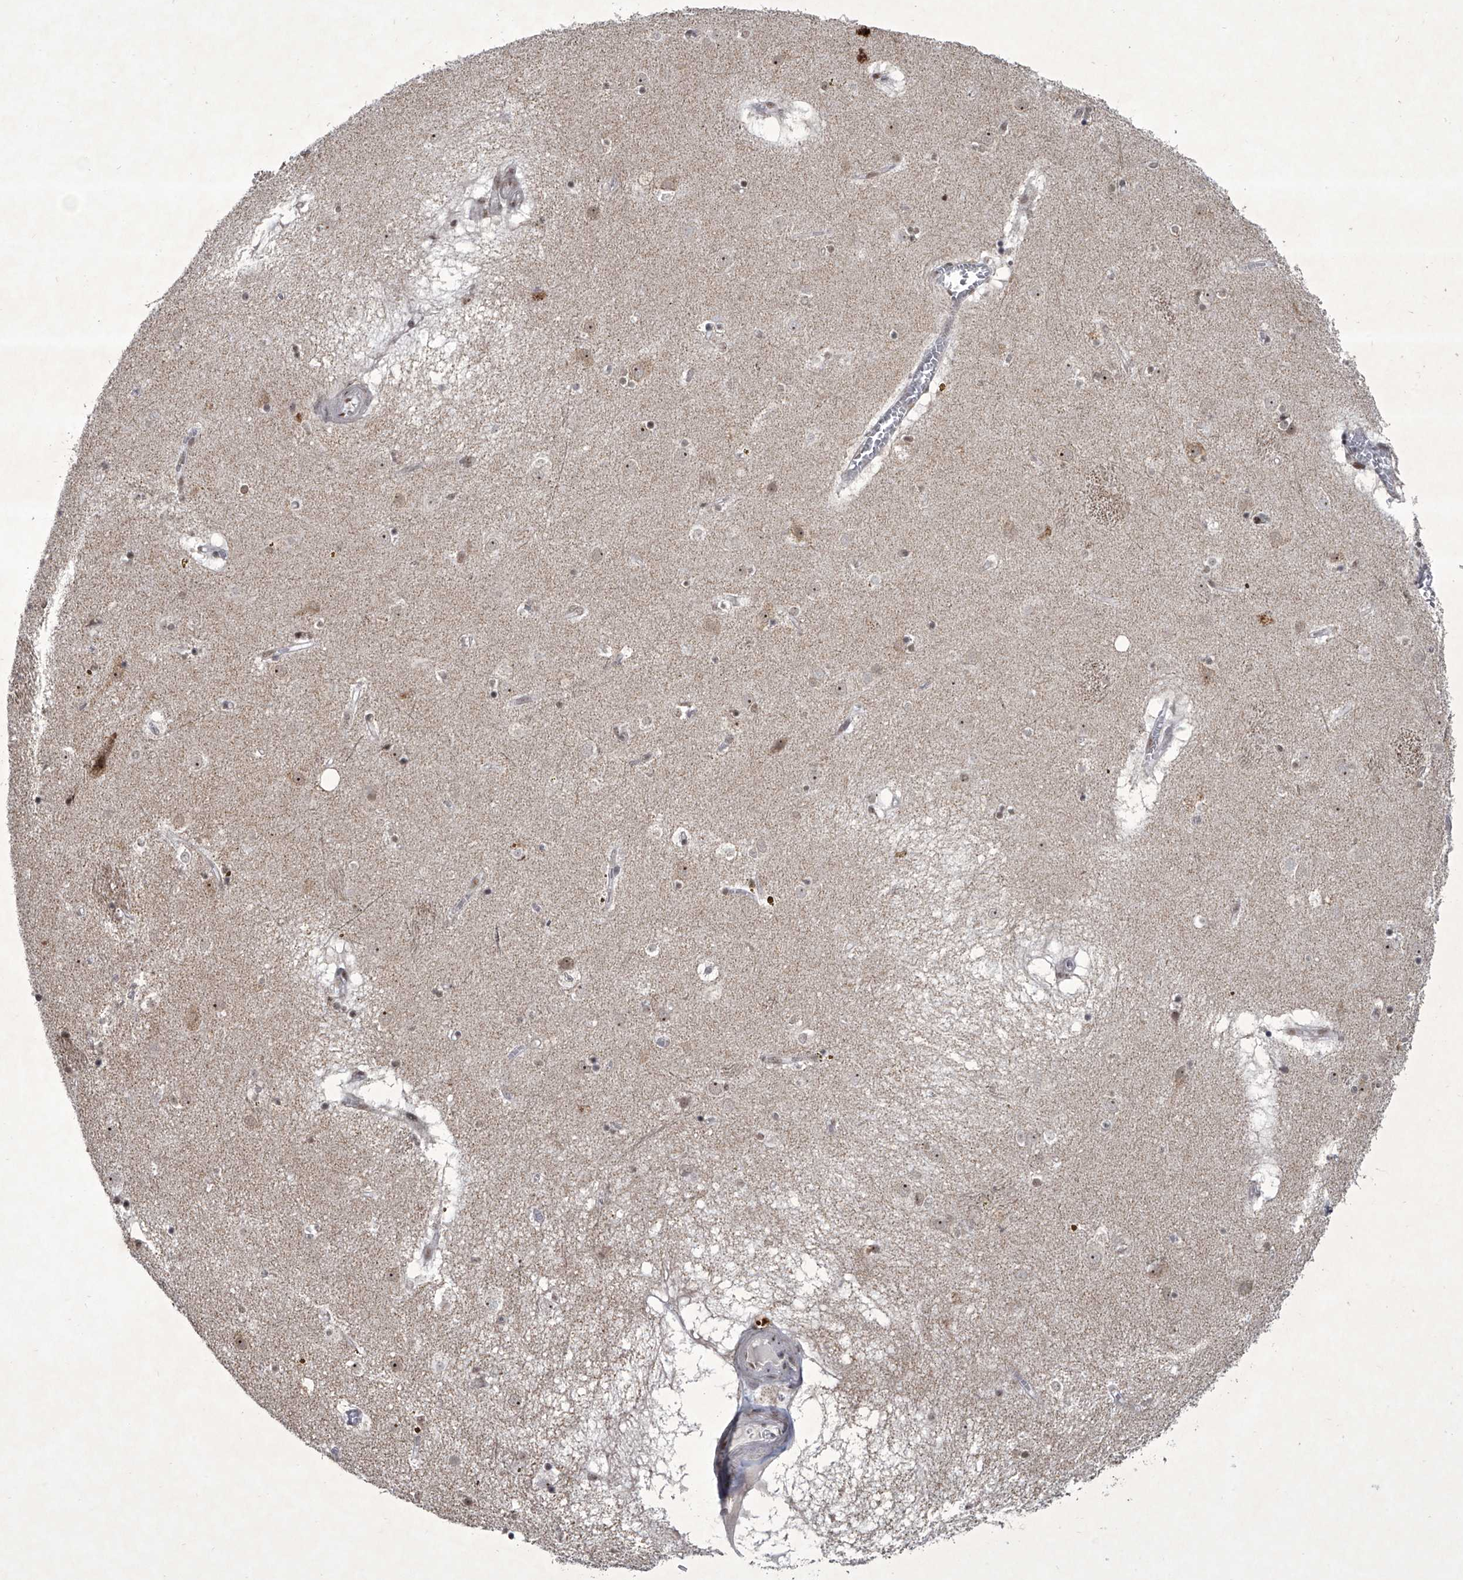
{"staining": {"intensity": "weak", "quantity": "<25%", "location": "nuclear"}, "tissue": "caudate", "cell_type": "Glial cells", "image_type": "normal", "snomed": [{"axis": "morphology", "description": "Normal tissue, NOS"}, {"axis": "topography", "description": "Lateral ventricle wall"}], "caption": "Image shows no significant protein staining in glial cells of benign caudate. The staining was performed using DAB (3,3'-diaminobenzidine) to visualize the protein expression in brown, while the nuclei were stained in blue with hematoxylin (Magnification: 20x).", "gene": "MLLT1", "patient": {"sex": "male", "age": 70}}